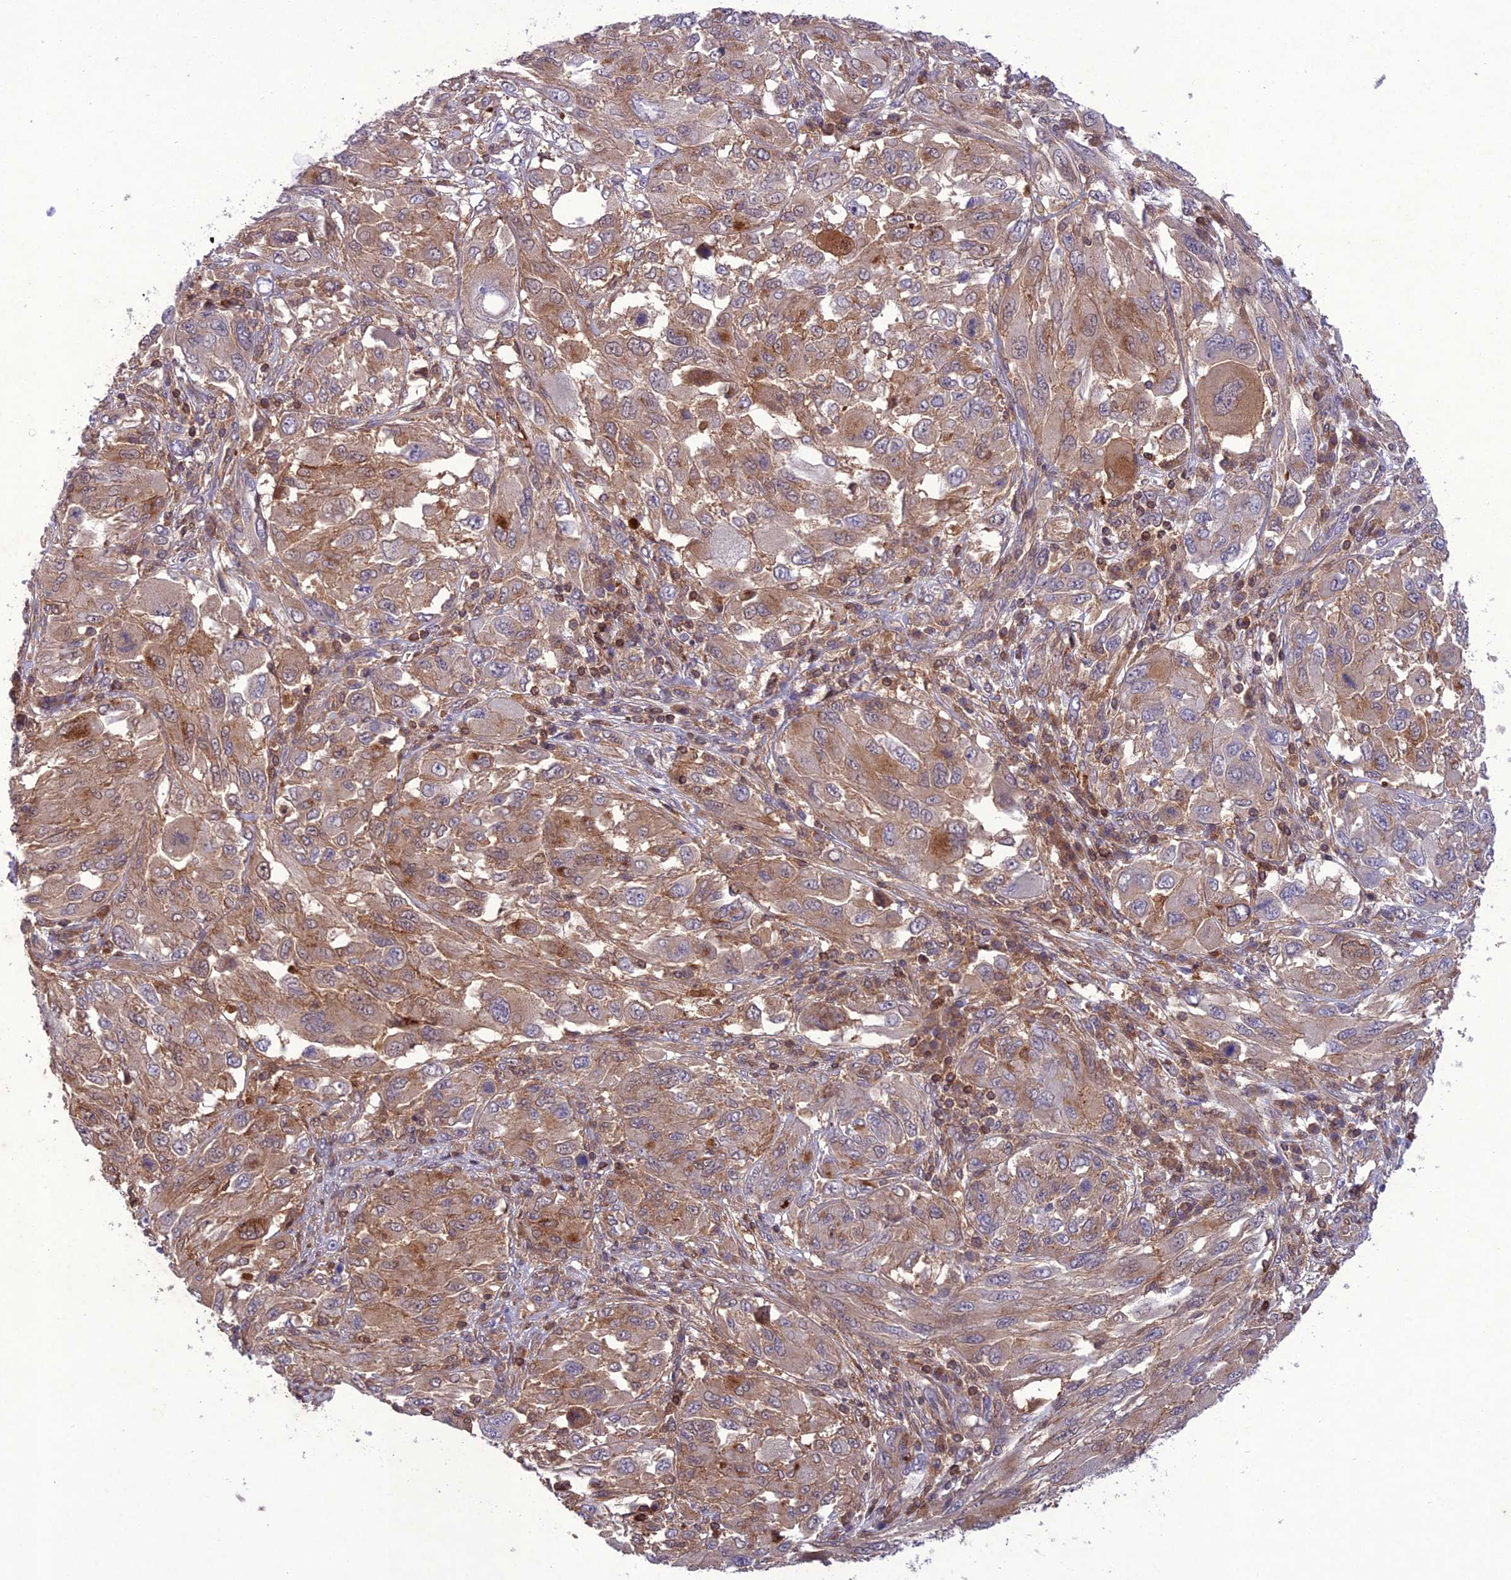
{"staining": {"intensity": "moderate", "quantity": "25%-75%", "location": "cytoplasmic/membranous,nuclear"}, "tissue": "melanoma", "cell_type": "Tumor cells", "image_type": "cancer", "snomed": [{"axis": "morphology", "description": "Malignant melanoma, NOS"}, {"axis": "topography", "description": "Skin"}], "caption": "There is medium levels of moderate cytoplasmic/membranous and nuclear staining in tumor cells of malignant melanoma, as demonstrated by immunohistochemical staining (brown color).", "gene": "GDF6", "patient": {"sex": "female", "age": 91}}